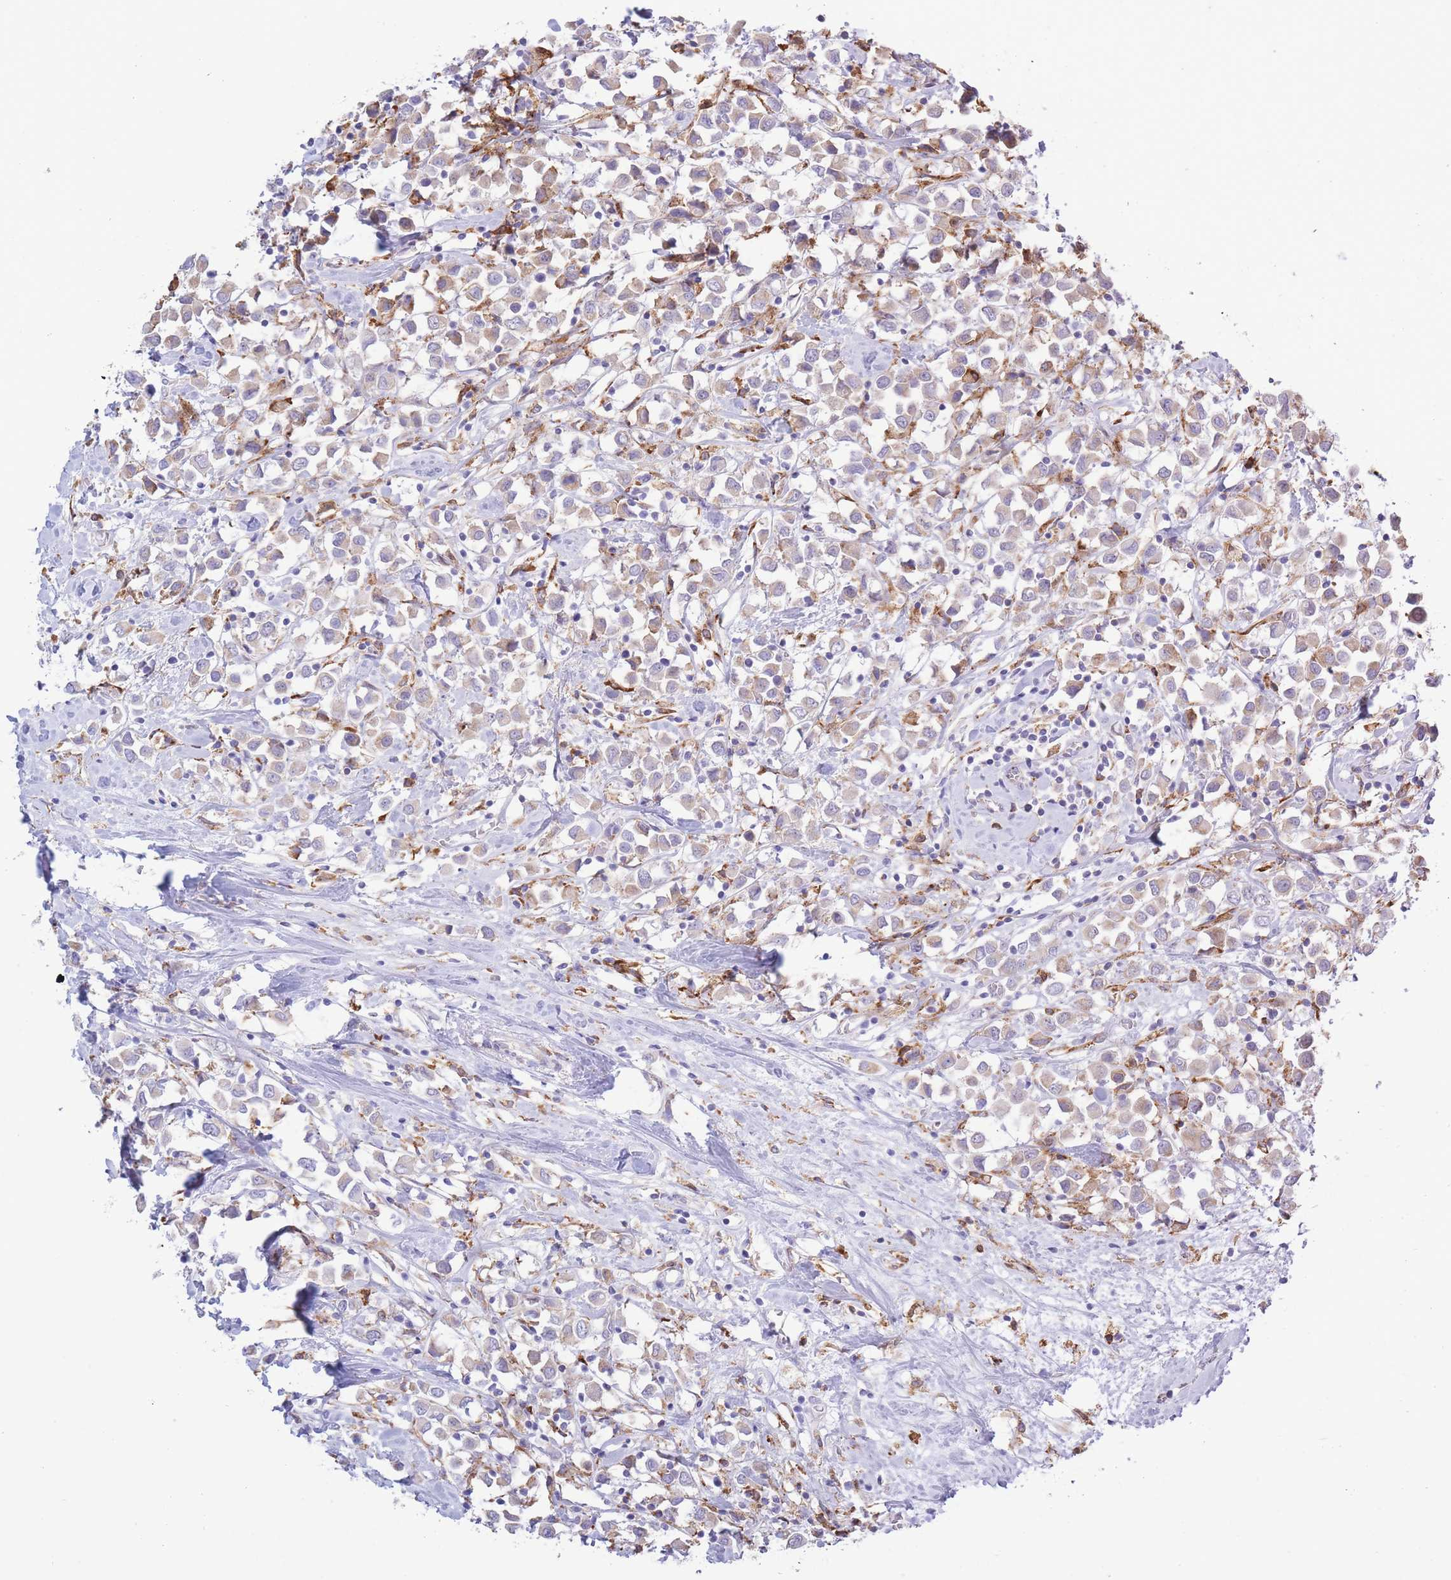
{"staining": {"intensity": "moderate", "quantity": "25%-75%", "location": "cytoplasmic/membranous"}, "tissue": "breast cancer", "cell_type": "Tumor cells", "image_type": "cancer", "snomed": [{"axis": "morphology", "description": "Duct carcinoma"}, {"axis": "topography", "description": "Breast"}], "caption": "Infiltrating ductal carcinoma (breast) was stained to show a protein in brown. There is medium levels of moderate cytoplasmic/membranous staining in about 25%-75% of tumor cells.", "gene": "MYDGF", "patient": {"sex": "female", "age": 61}}